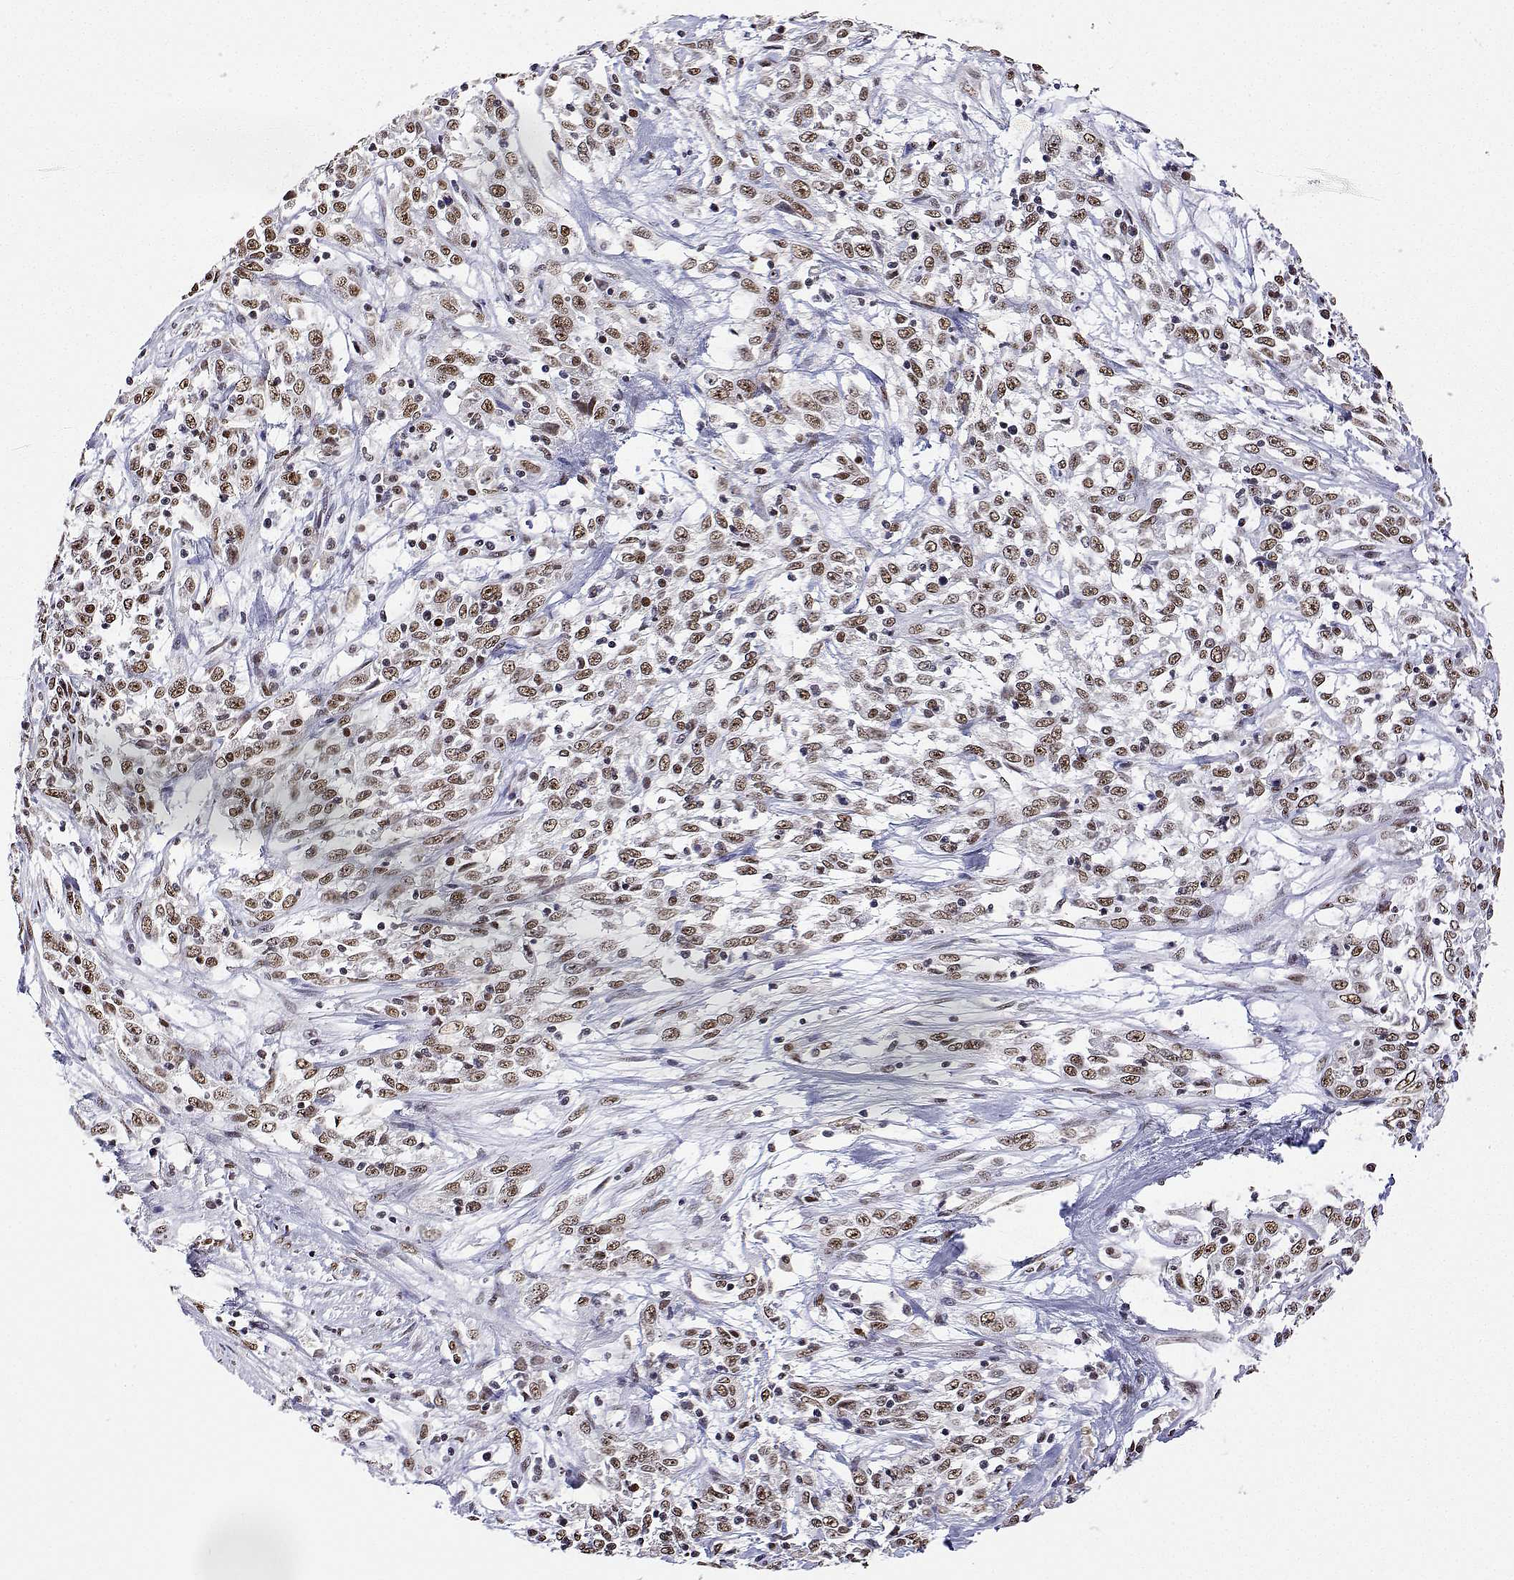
{"staining": {"intensity": "moderate", "quantity": ">75%", "location": "nuclear"}, "tissue": "cervical cancer", "cell_type": "Tumor cells", "image_type": "cancer", "snomed": [{"axis": "morphology", "description": "Adenocarcinoma, NOS"}, {"axis": "topography", "description": "Cervix"}], "caption": "A brown stain labels moderate nuclear expression of a protein in cervical adenocarcinoma tumor cells.", "gene": "ADAR", "patient": {"sex": "female", "age": 40}}